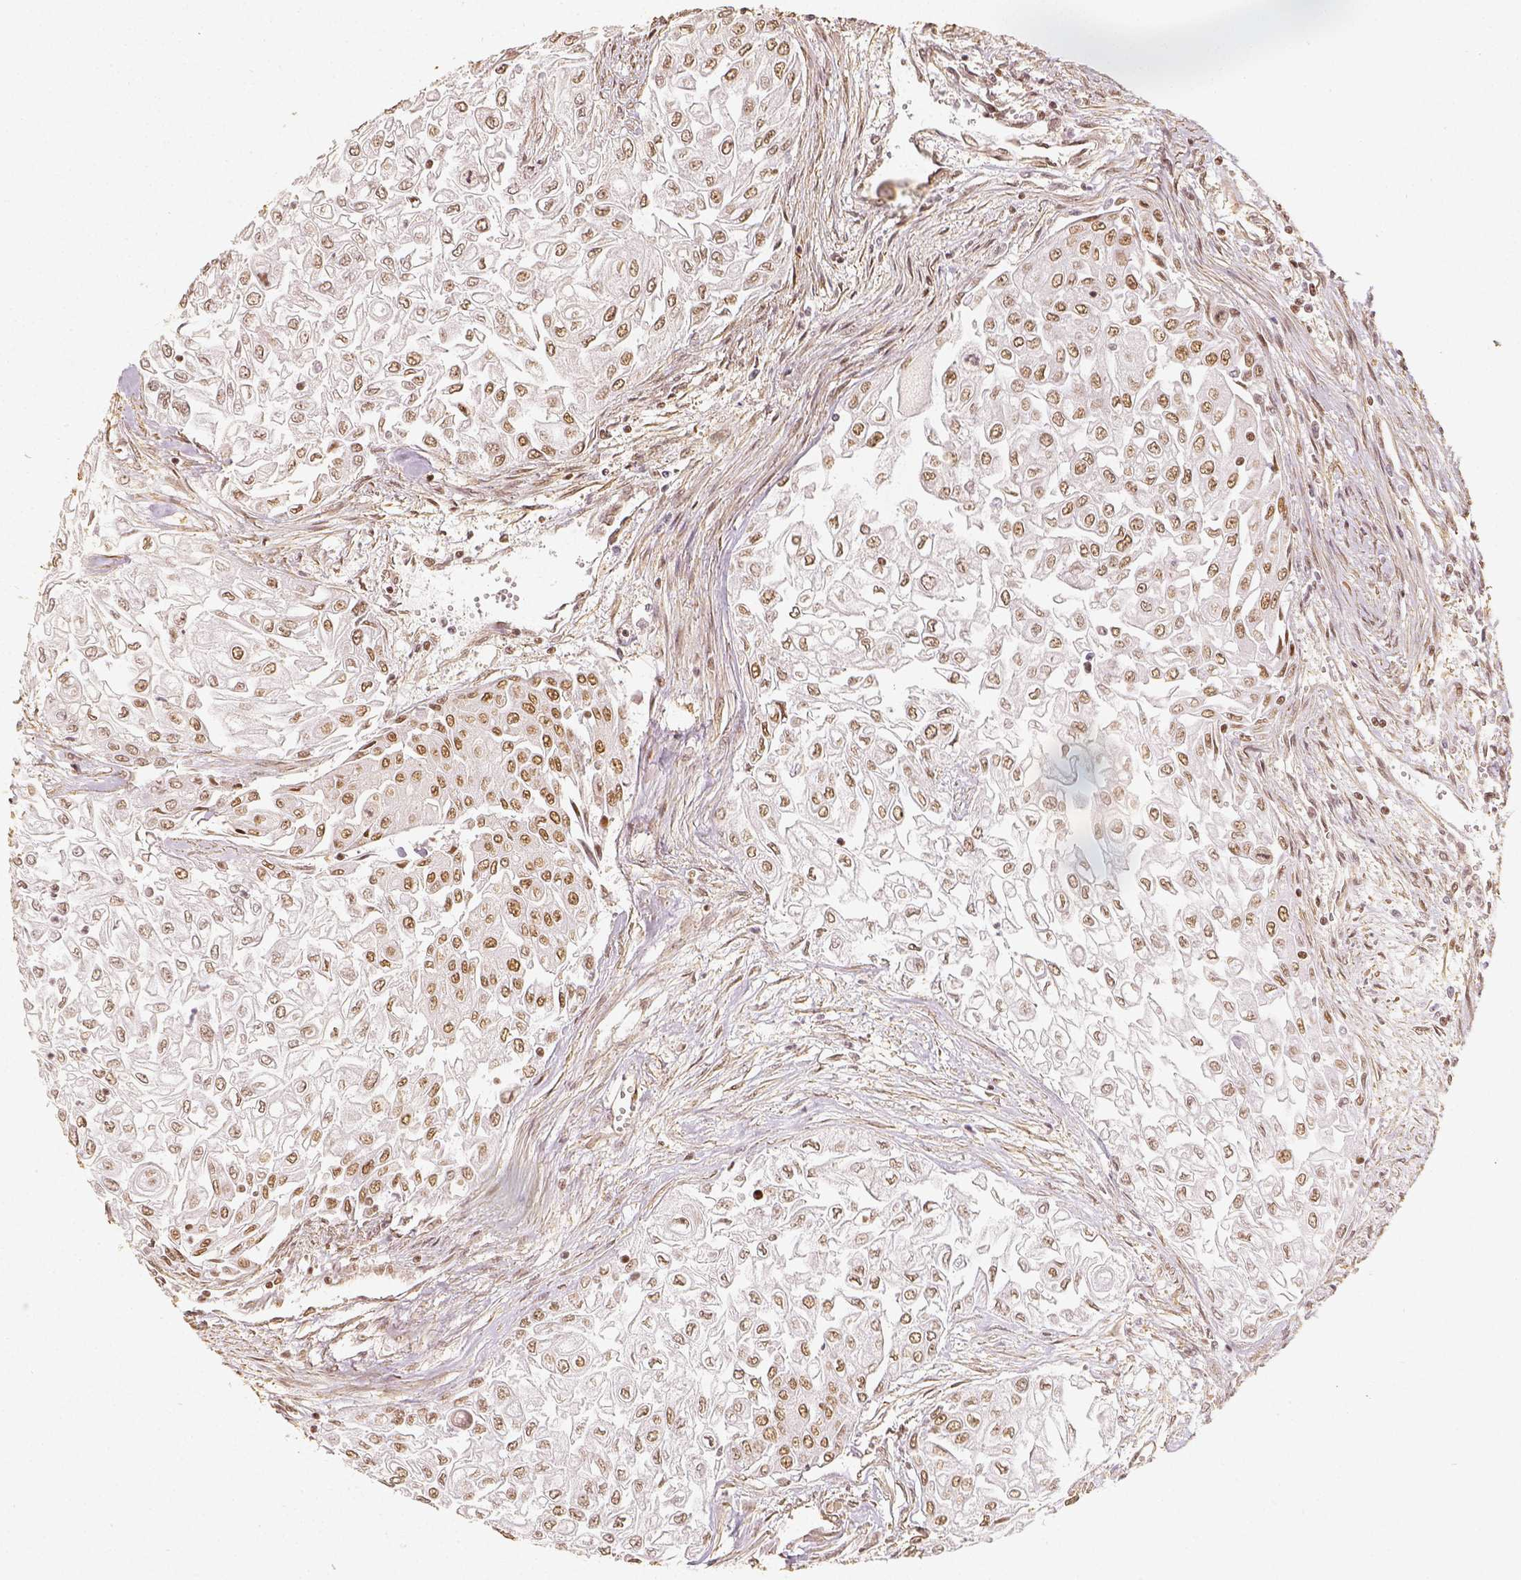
{"staining": {"intensity": "moderate", "quantity": ">75%", "location": "nuclear"}, "tissue": "urothelial cancer", "cell_type": "Tumor cells", "image_type": "cancer", "snomed": [{"axis": "morphology", "description": "Urothelial carcinoma, High grade"}, {"axis": "topography", "description": "Urinary bladder"}], "caption": "The micrograph reveals immunohistochemical staining of urothelial carcinoma (high-grade). There is moderate nuclear expression is seen in about >75% of tumor cells.", "gene": "HDAC1", "patient": {"sex": "male", "age": 62}}